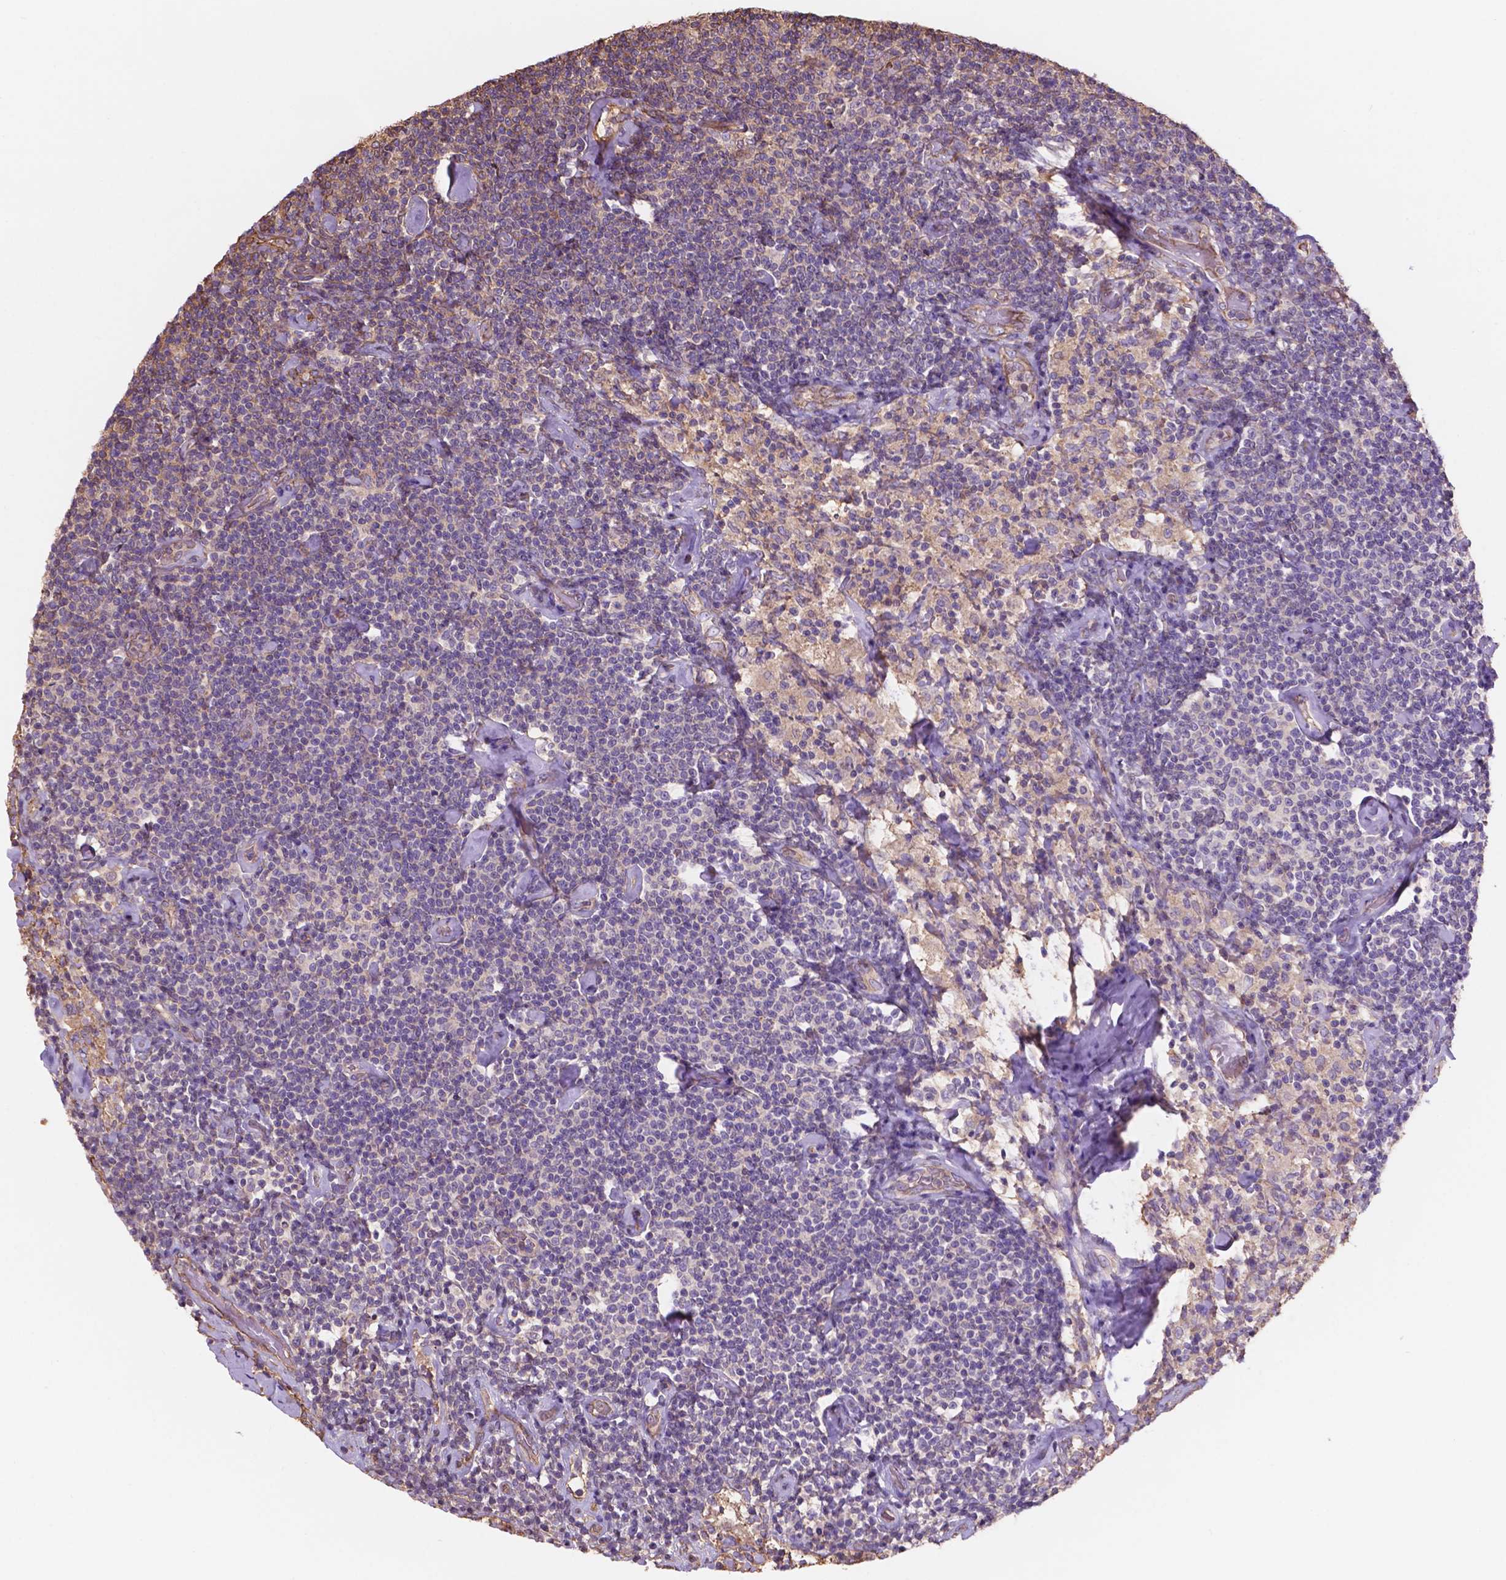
{"staining": {"intensity": "negative", "quantity": "none", "location": "none"}, "tissue": "lymphoma", "cell_type": "Tumor cells", "image_type": "cancer", "snomed": [{"axis": "morphology", "description": "Malignant lymphoma, non-Hodgkin's type, Low grade"}, {"axis": "topography", "description": "Lymph node"}], "caption": "High magnification brightfield microscopy of lymphoma stained with DAB (3,3'-diaminobenzidine) (brown) and counterstained with hematoxylin (blue): tumor cells show no significant staining. (DAB immunohistochemistry (IHC), high magnification).", "gene": "NIPA2", "patient": {"sex": "male", "age": 81}}